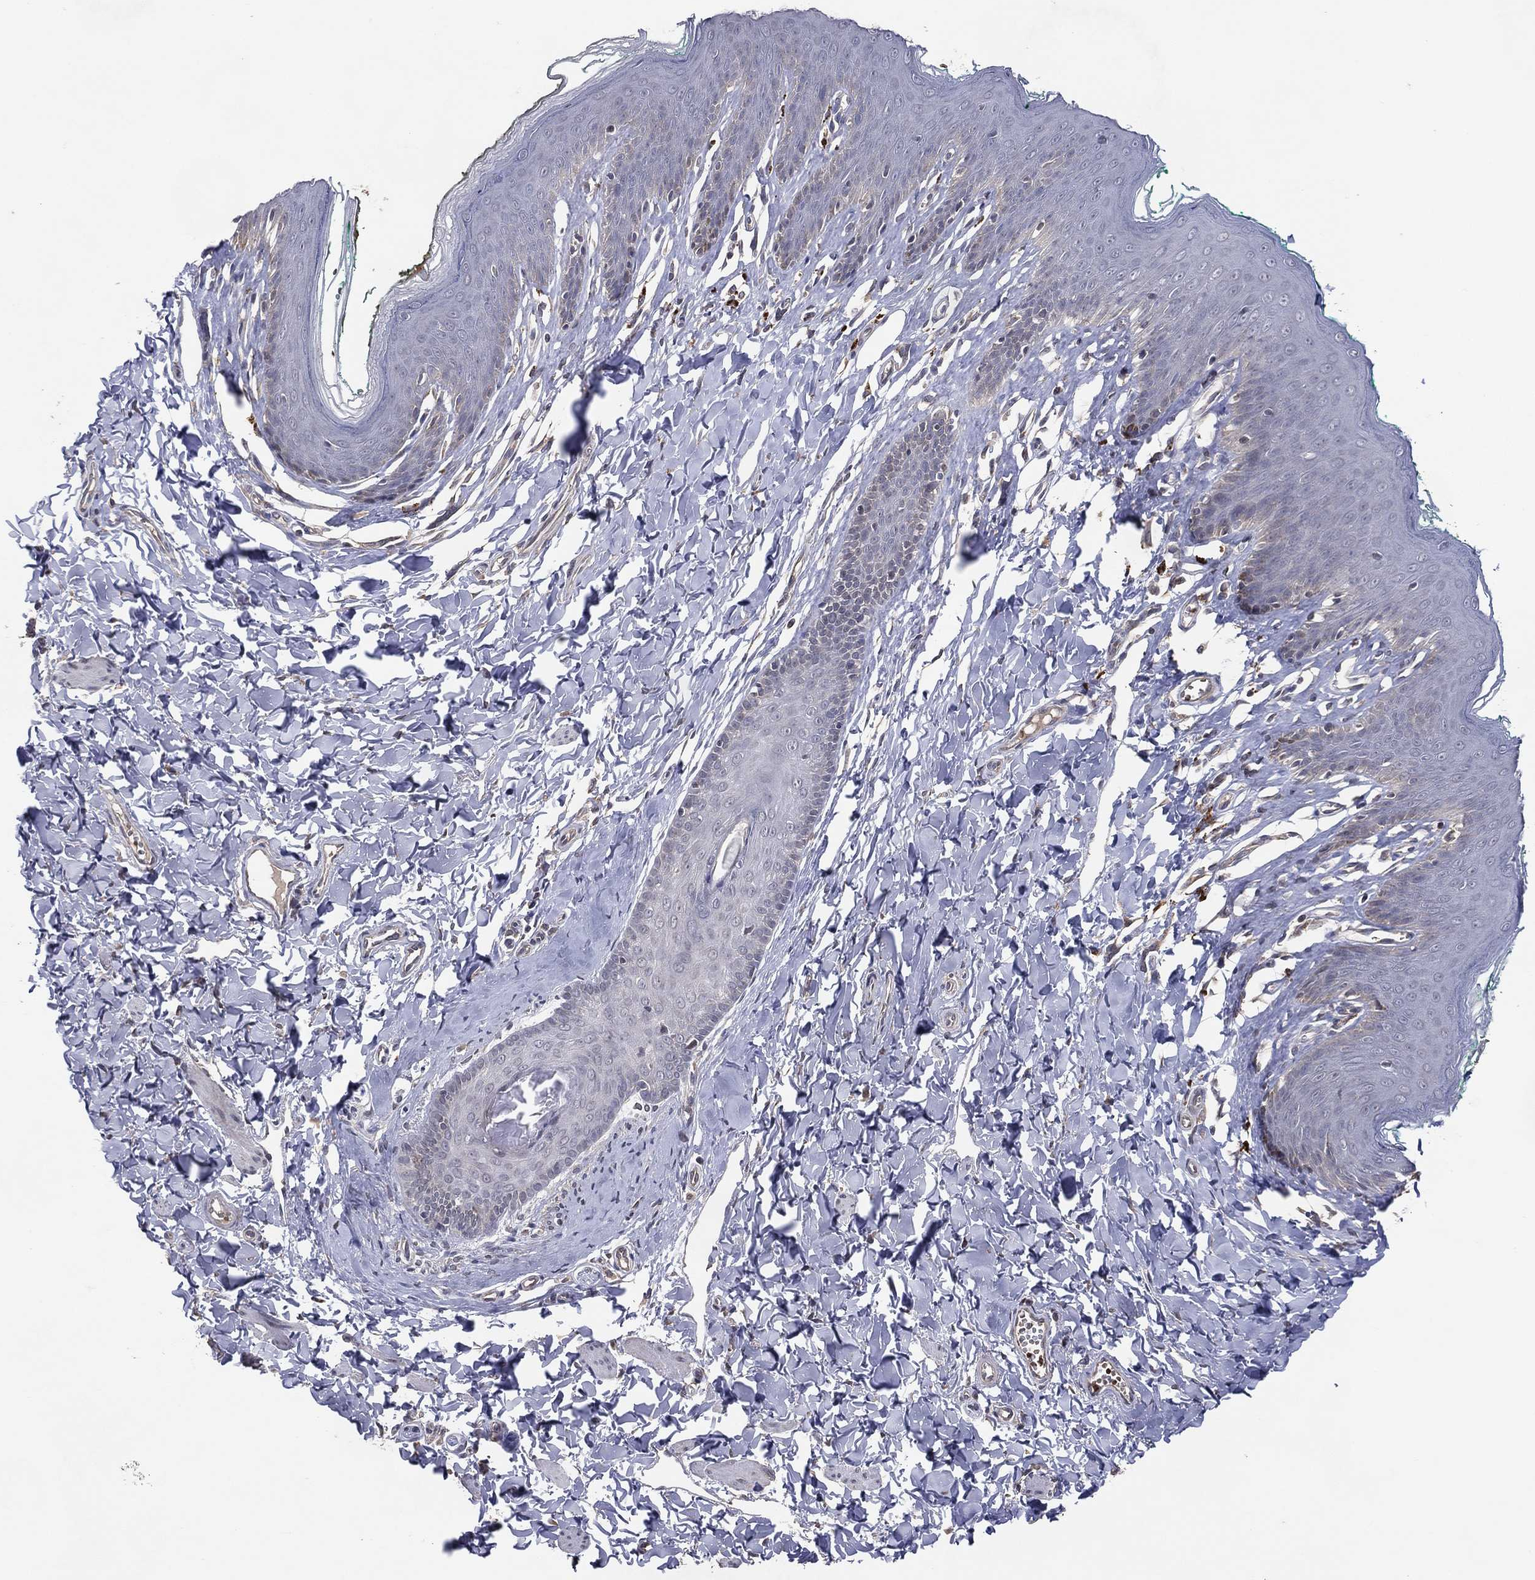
{"staining": {"intensity": "negative", "quantity": "none", "location": "none"}, "tissue": "skin", "cell_type": "Epidermal cells", "image_type": "normal", "snomed": [{"axis": "morphology", "description": "Normal tissue, NOS"}, {"axis": "topography", "description": "Vulva"}], "caption": "This is a photomicrograph of immunohistochemistry (IHC) staining of benign skin, which shows no expression in epidermal cells.", "gene": "DNAH7", "patient": {"sex": "female", "age": 66}}